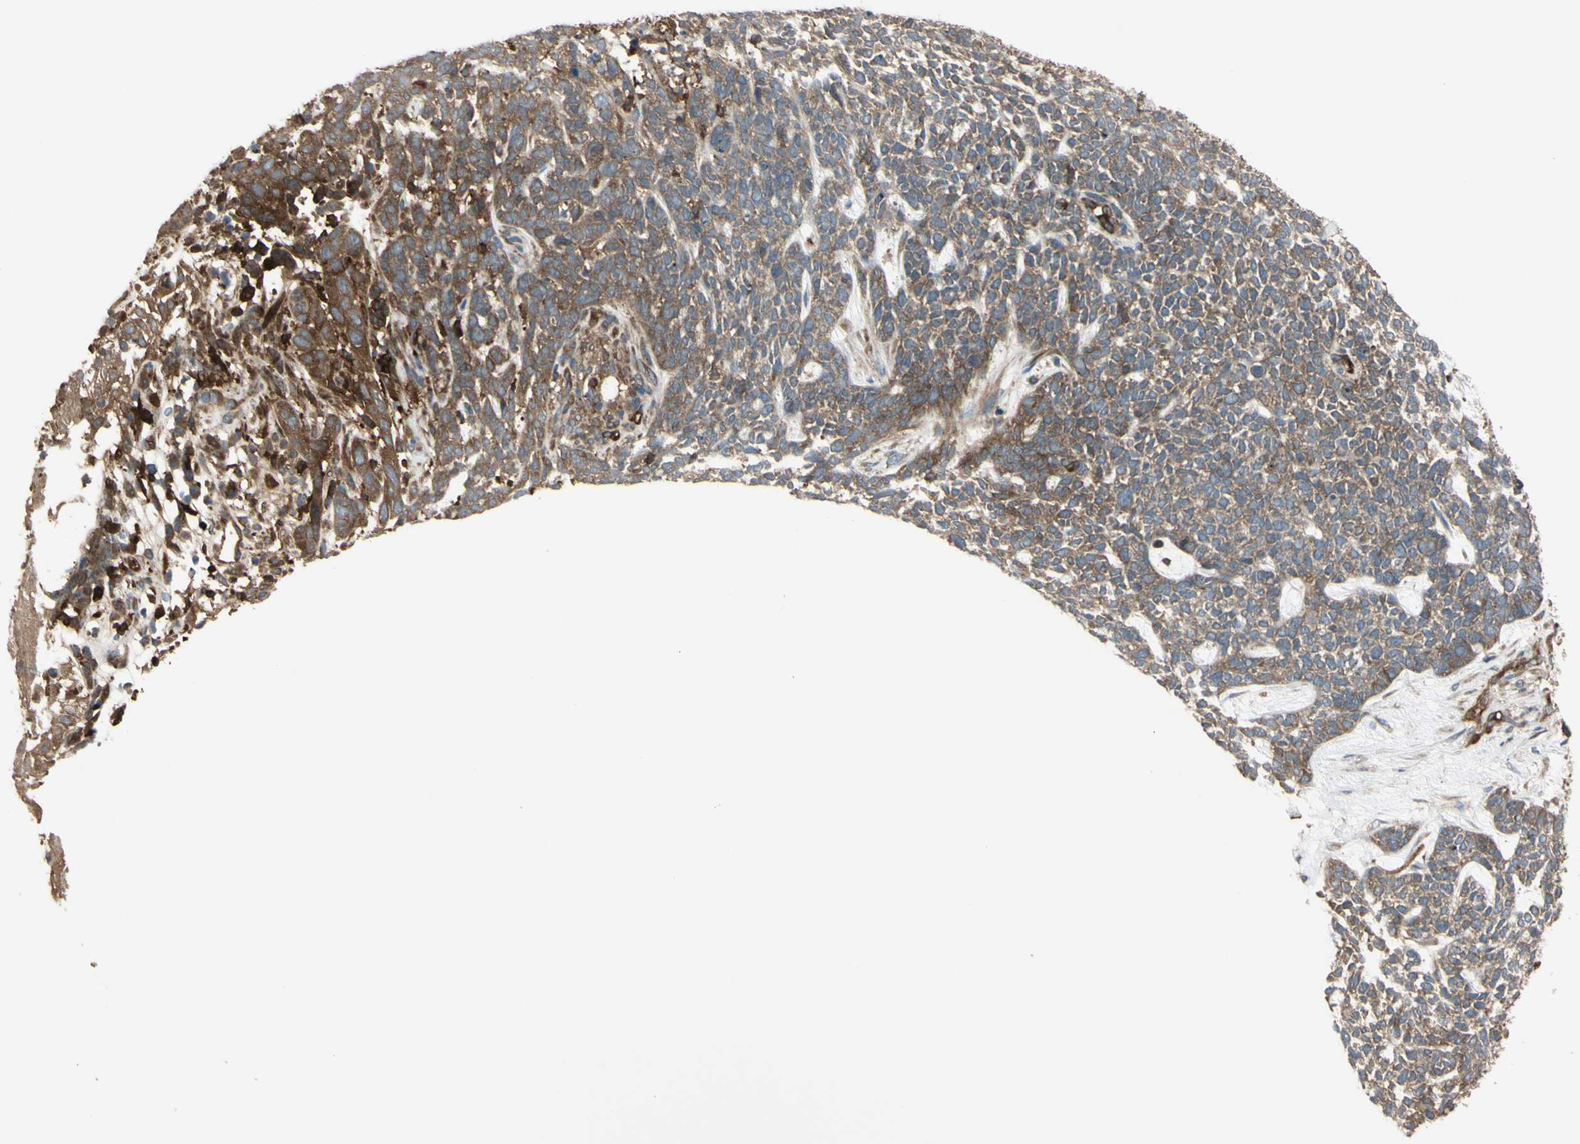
{"staining": {"intensity": "moderate", "quantity": ">75%", "location": "cytoplasmic/membranous"}, "tissue": "skin cancer", "cell_type": "Tumor cells", "image_type": "cancer", "snomed": [{"axis": "morphology", "description": "Basal cell carcinoma"}, {"axis": "topography", "description": "Skin"}], "caption": "Skin cancer stained with a protein marker shows moderate staining in tumor cells.", "gene": "PTPN12", "patient": {"sex": "female", "age": 84}}